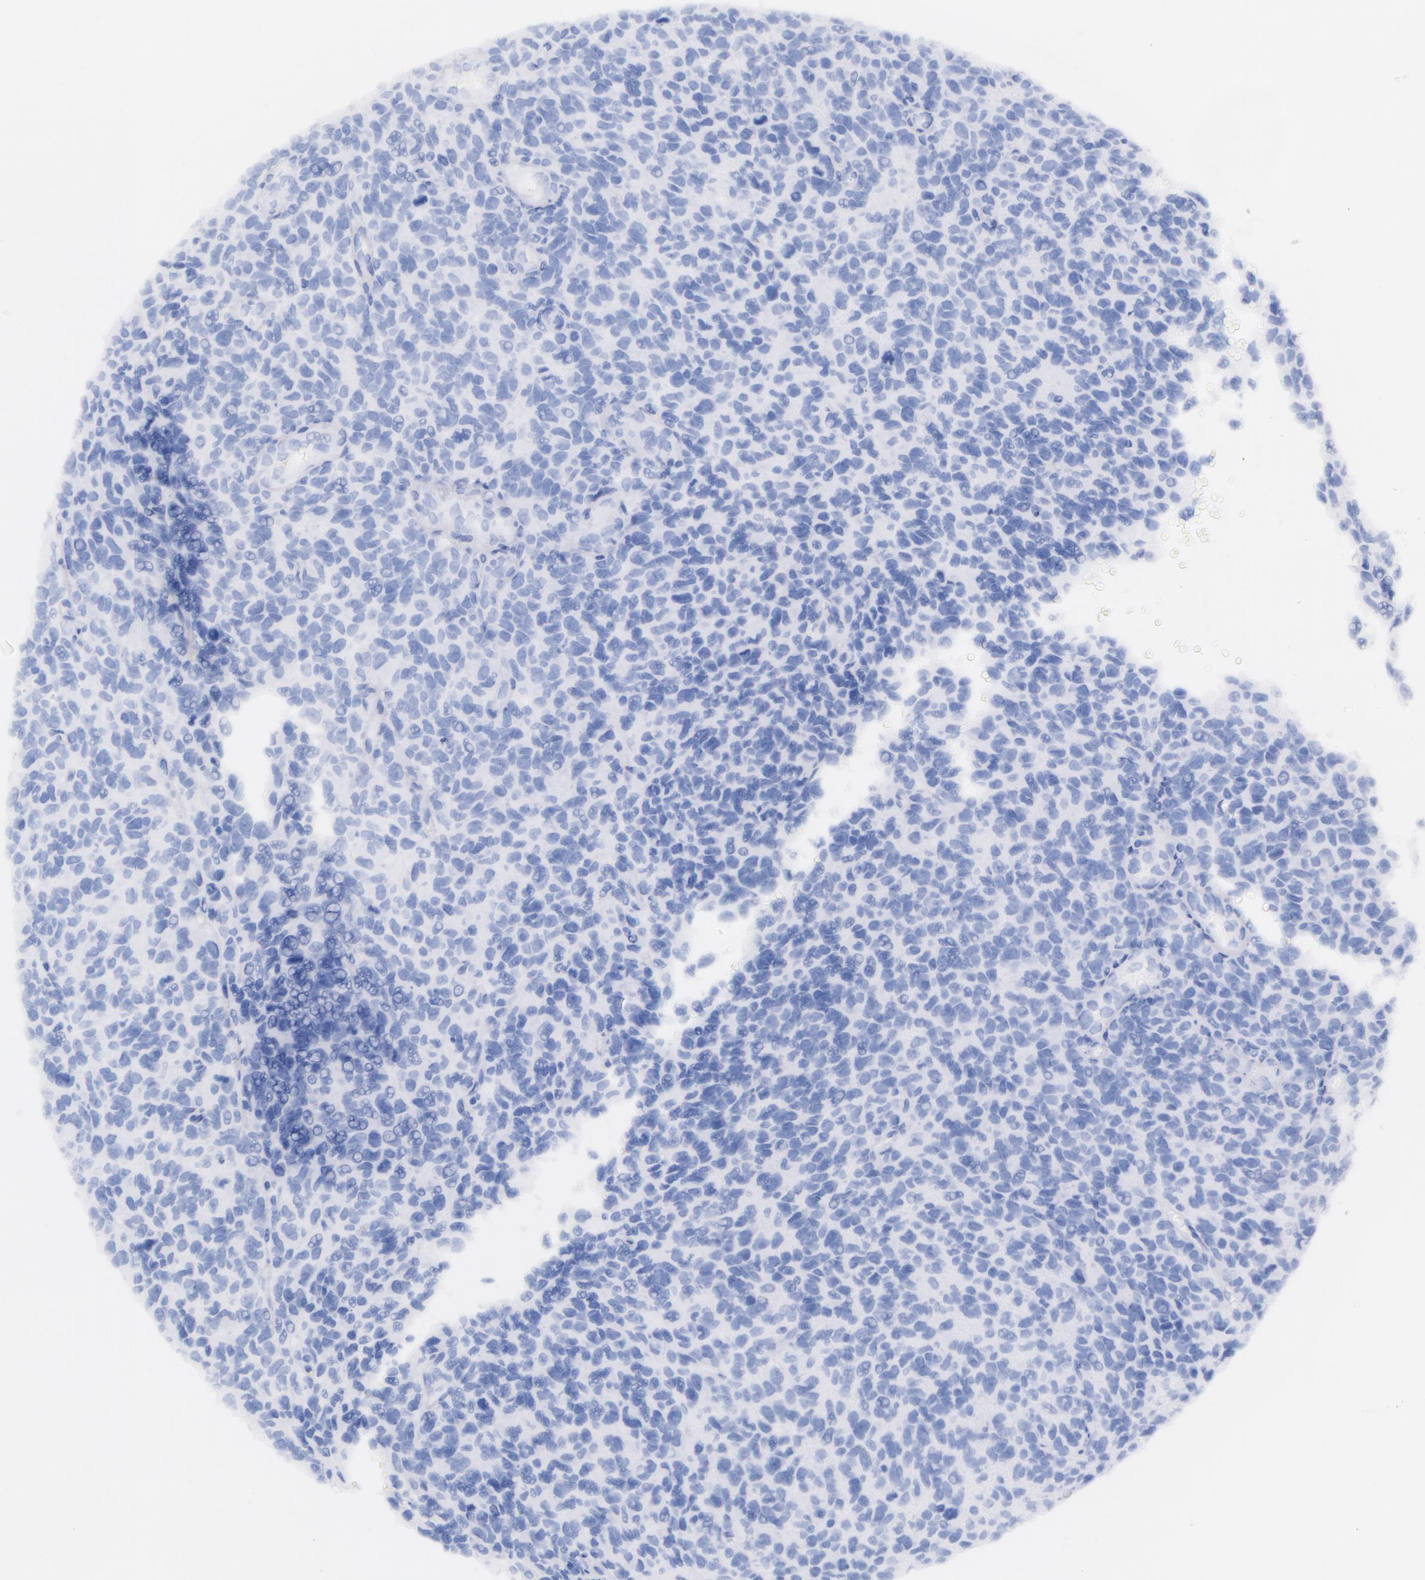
{"staining": {"intensity": "negative", "quantity": "none", "location": "none"}, "tissue": "glioma", "cell_type": "Tumor cells", "image_type": "cancer", "snomed": [{"axis": "morphology", "description": "Glioma, malignant, High grade"}, {"axis": "topography", "description": "Brain"}], "caption": "Immunohistochemistry (IHC) micrograph of human malignant glioma (high-grade) stained for a protein (brown), which demonstrates no positivity in tumor cells.", "gene": "CD44", "patient": {"sex": "male", "age": 77}}